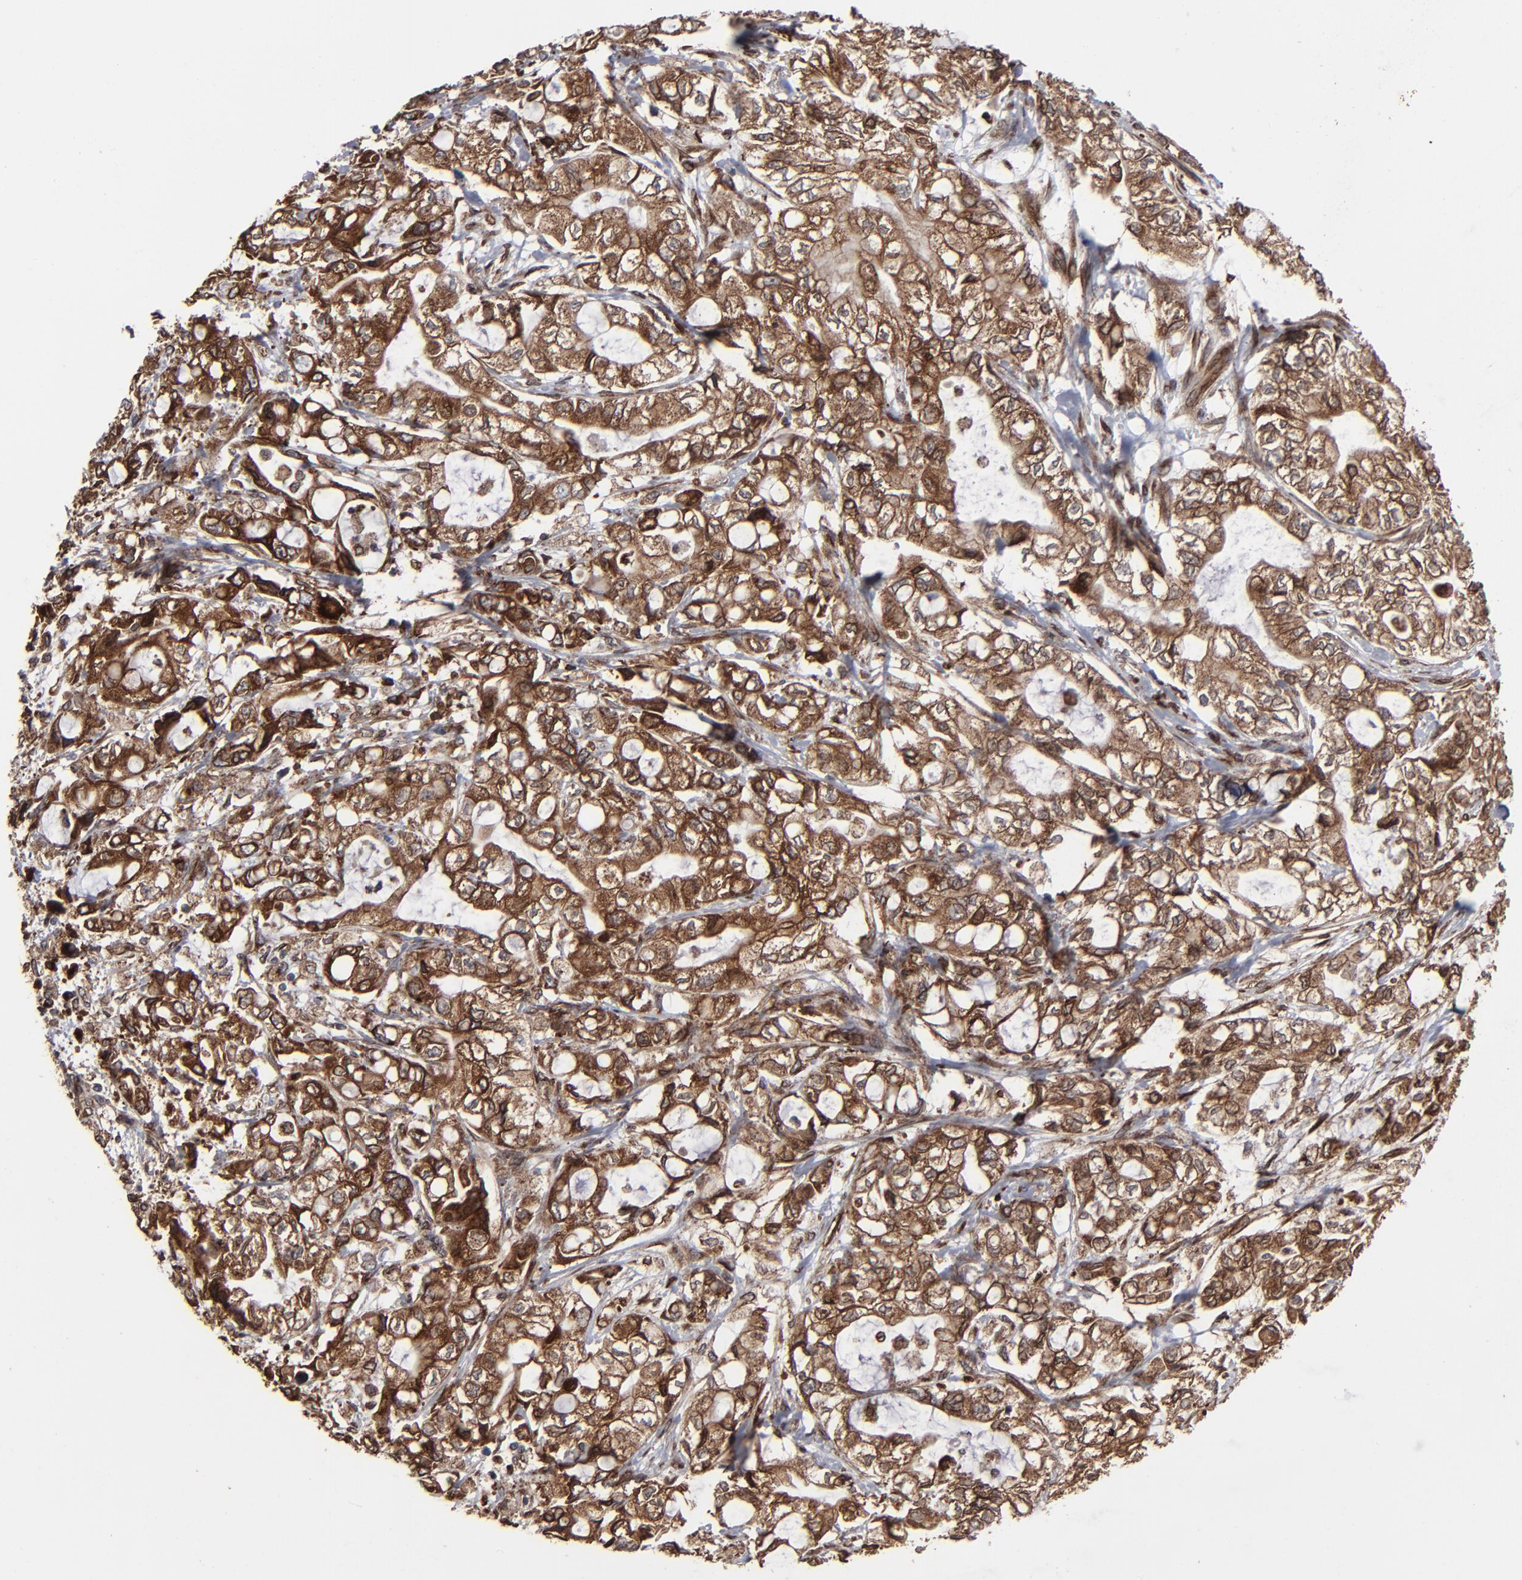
{"staining": {"intensity": "moderate", "quantity": ">75%", "location": "cytoplasmic/membranous"}, "tissue": "pancreatic cancer", "cell_type": "Tumor cells", "image_type": "cancer", "snomed": [{"axis": "morphology", "description": "Adenocarcinoma, NOS"}, {"axis": "topography", "description": "Pancreas"}], "caption": "Pancreatic cancer (adenocarcinoma) tissue reveals moderate cytoplasmic/membranous expression in approximately >75% of tumor cells", "gene": "CNIH1", "patient": {"sex": "male", "age": 79}}